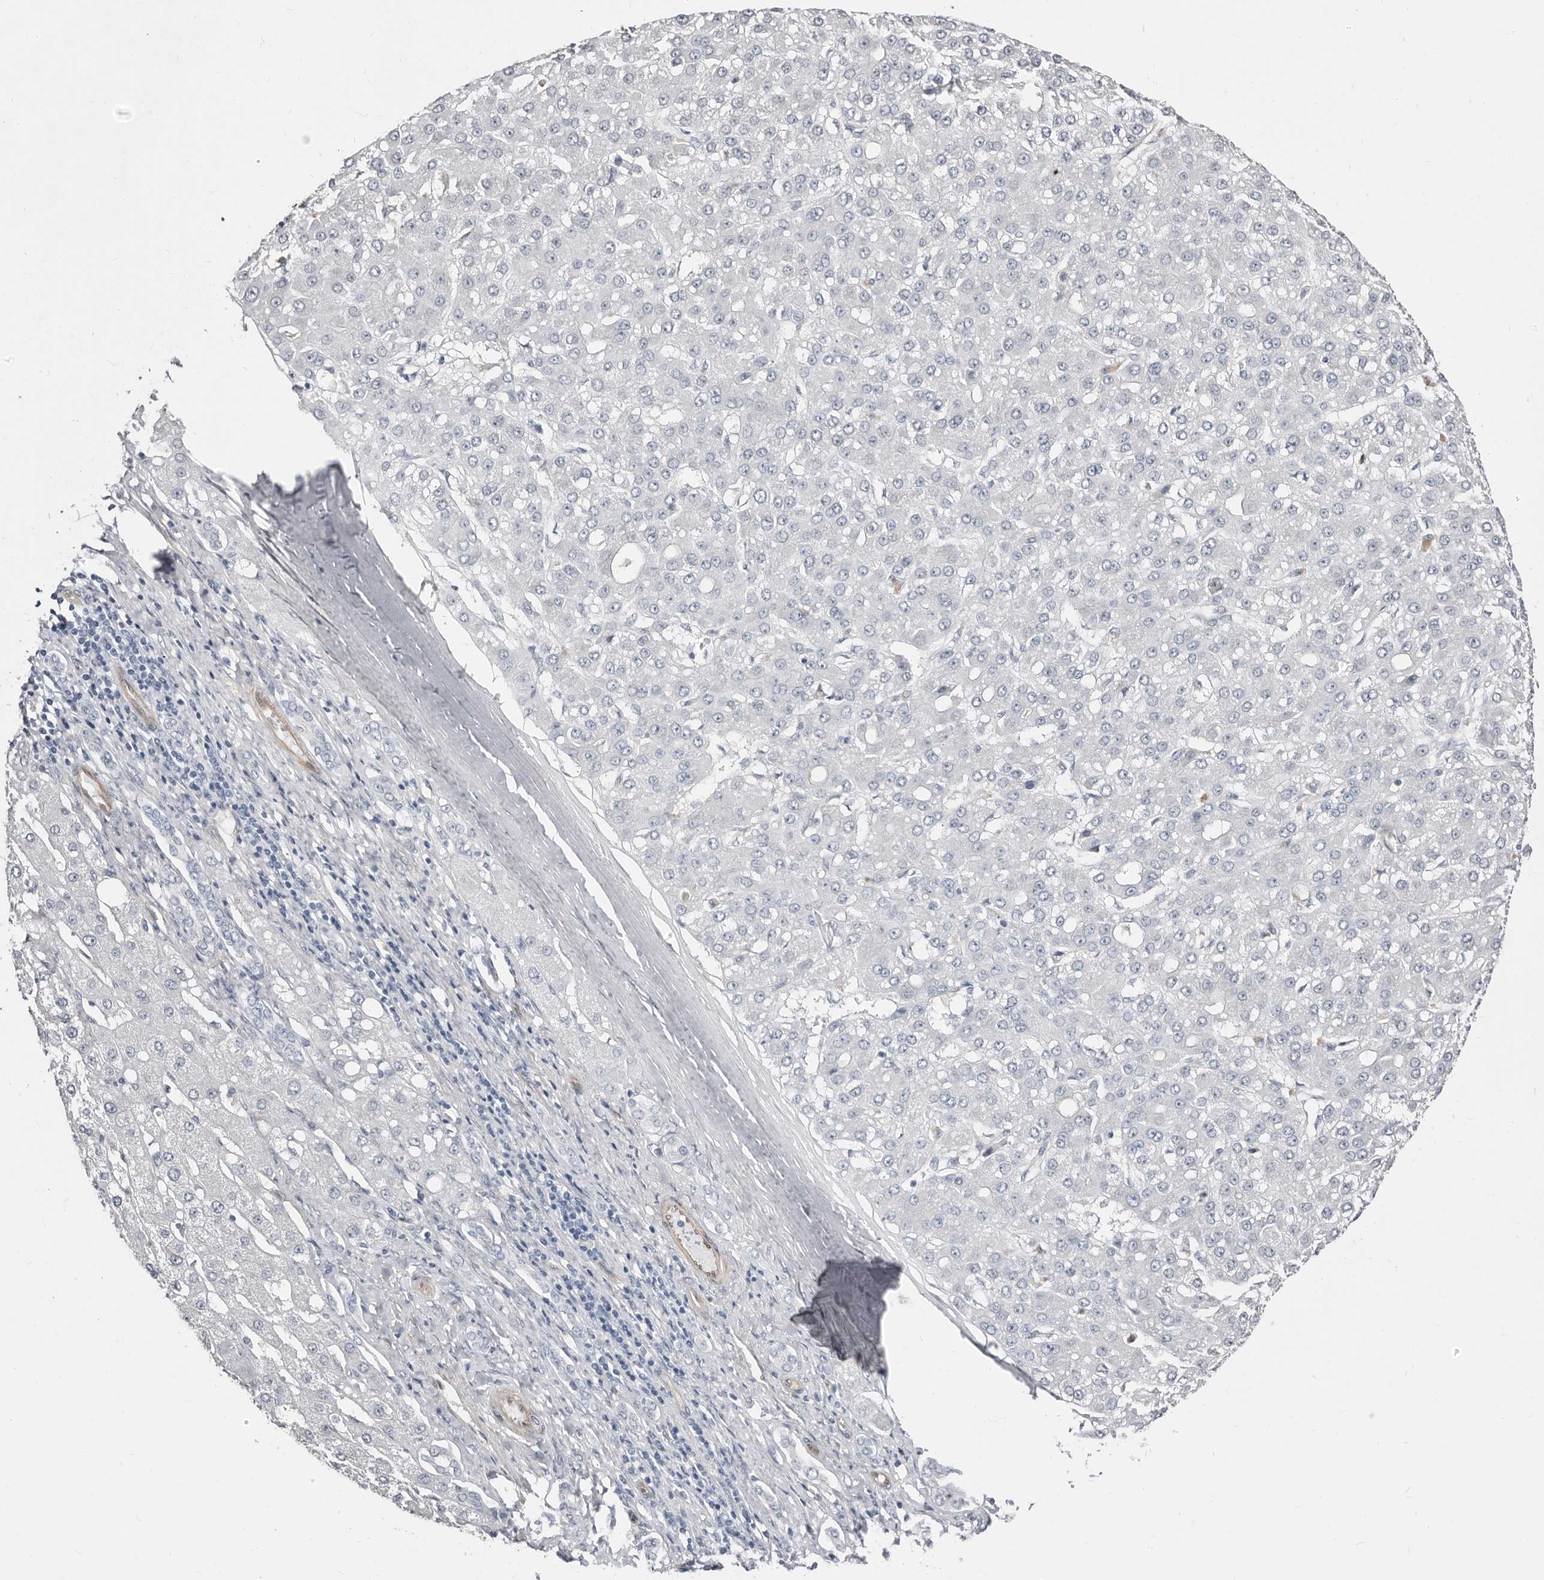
{"staining": {"intensity": "negative", "quantity": "none", "location": "none"}, "tissue": "liver cancer", "cell_type": "Tumor cells", "image_type": "cancer", "snomed": [{"axis": "morphology", "description": "Carcinoma, Hepatocellular, NOS"}, {"axis": "topography", "description": "Liver"}], "caption": "Immunohistochemistry histopathology image of liver cancer stained for a protein (brown), which shows no expression in tumor cells.", "gene": "ASRGL1", "patient": {"sex": "male", "age": 67}}